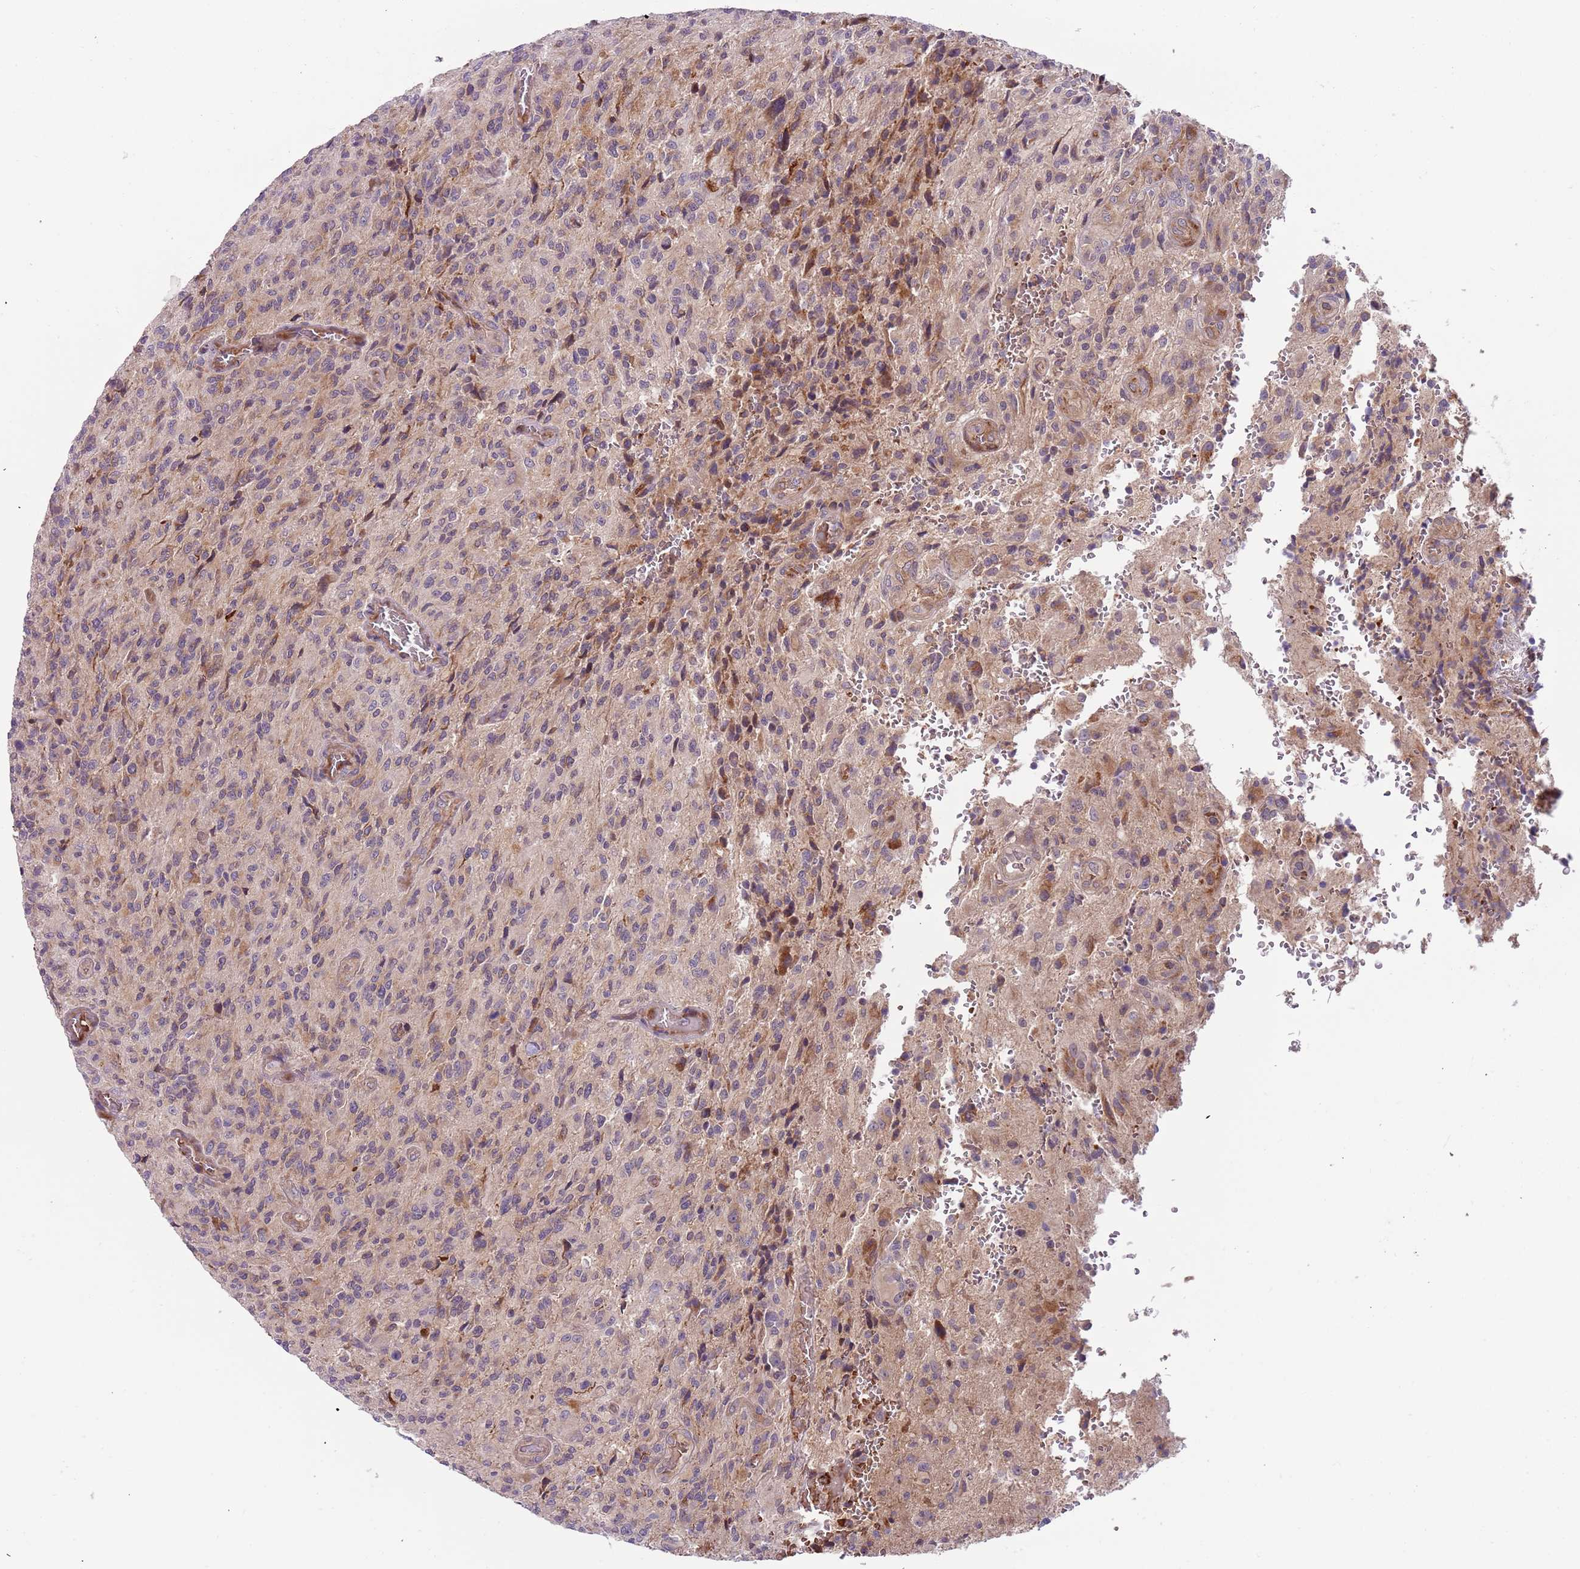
{"staining": {"intensity": "moderate", "quantity": "<25%", "location": "cytoplasmic/membranous"}, "tissue": "glioma", "cell_type": "Tumor cells", "image_type": "cancer", "snomed": [{"axis": "morphology", "description": "Normal tissue, NOS"}, {"axis": "morphology", "description": "Glioma, malignant, High grade"}, {"axis": "topography", "description": "Cerebral cortex"}], "caption": "Protein analysis of malignant high-grade glioma tissue demonstrates moderate cytoplasmic/membranous positivity in about <25% of tumor cells.", "gene": "VWCE", "patient": {"sex": "male", "age": 56}}